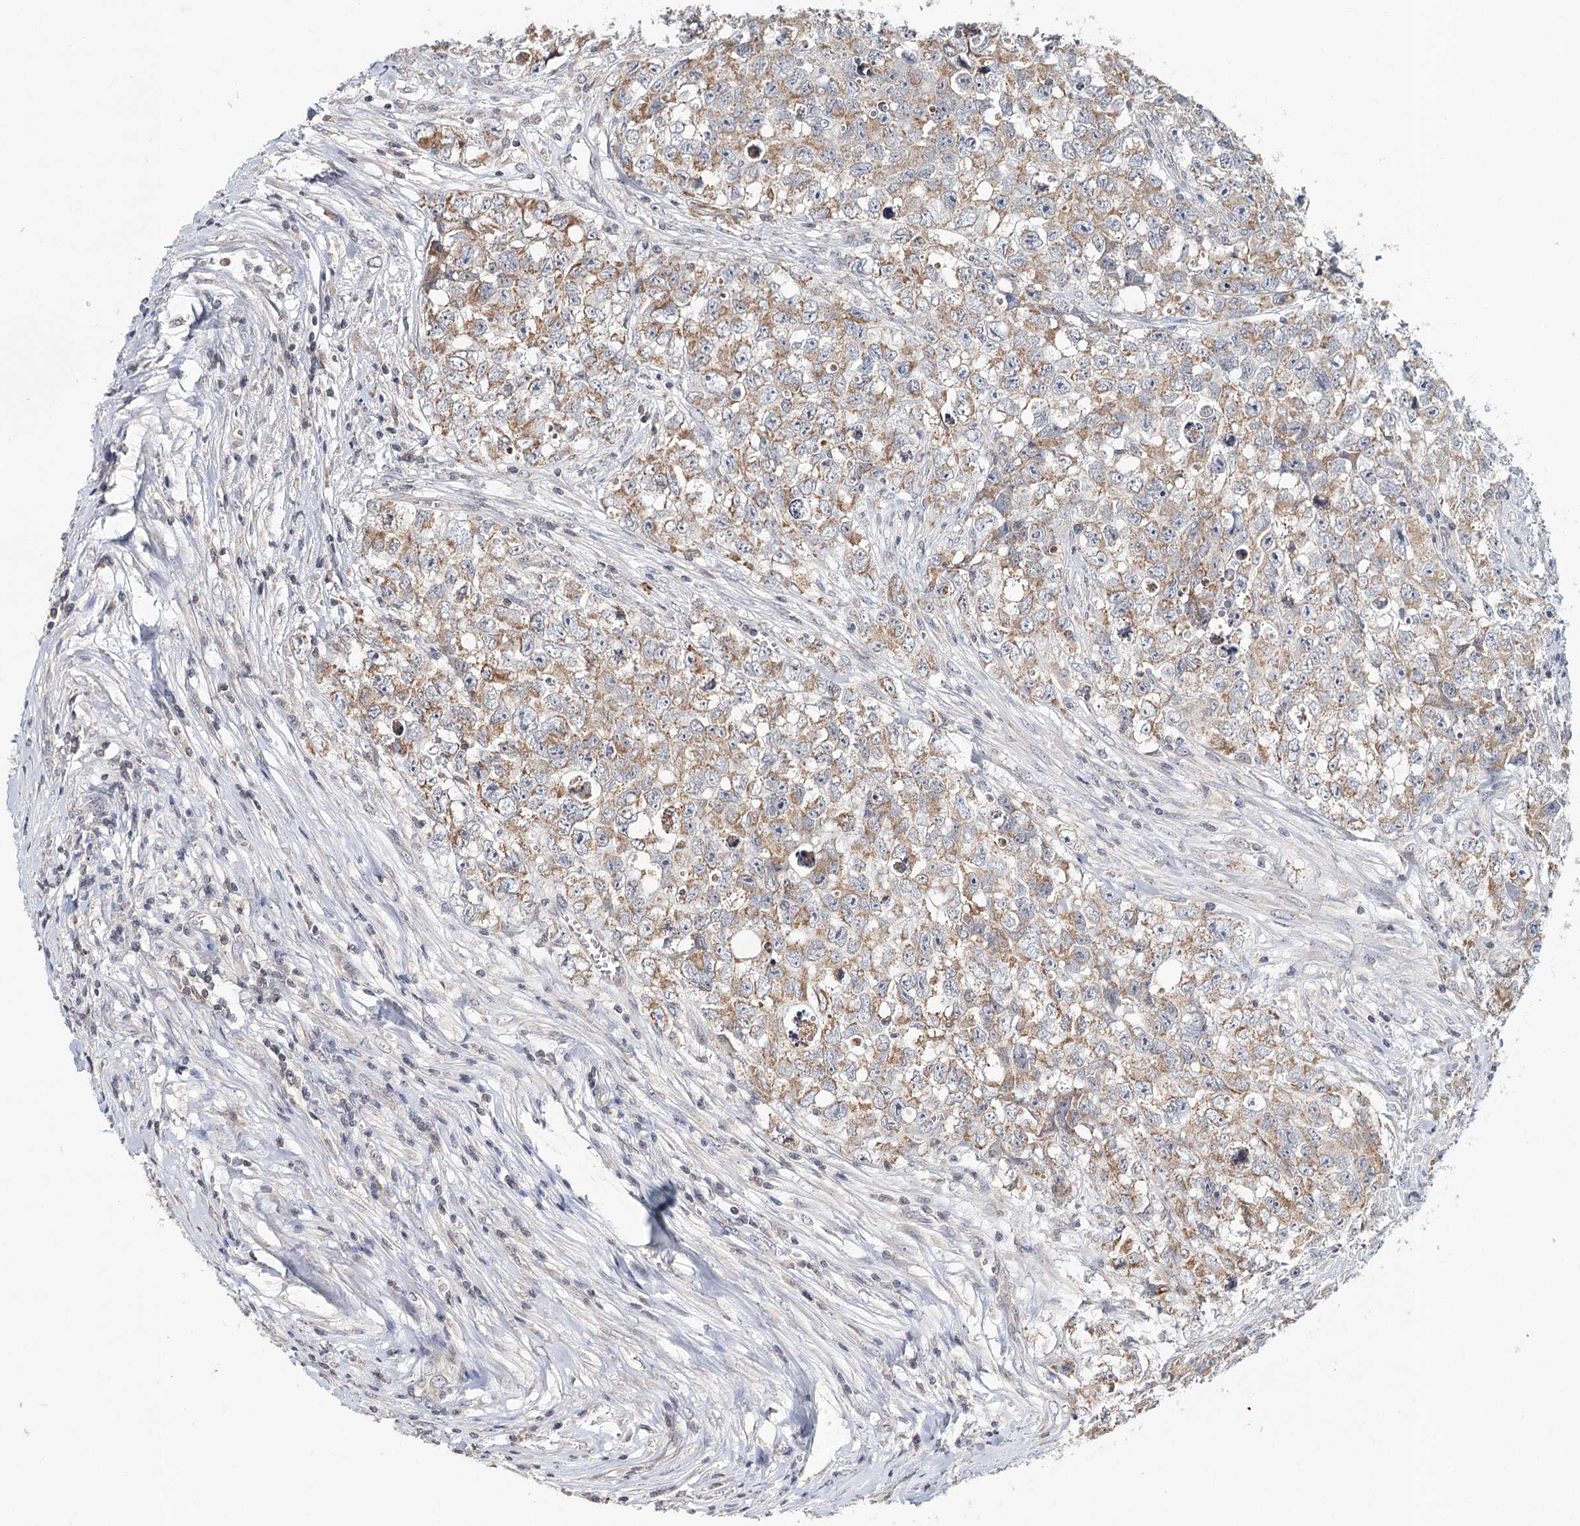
{"staining": {"intensity": "moderate", "quantity": ">75%", "location": "cytoplasmic/membranous"}, "tissue": "testis cancer", "cell_type": "Tumor cells", "image_type": "cancer", "snomed": [{"axis": "morphology", "description": "Seminoma, NOS"}, {"axis": "morphology", "description": "Carcinoma, Embryonal, NOS"}, {"axis": "topography", "description": "Testis"}], "caption": "Tumor cells demonstrate medium levels of moderate cytoplasmic/membranous positivity in approximately >75% of cells in testis embryonal carcinoma. The staining was performed using DAB, with brown indicating positive protein expression. Nuclei are stained blue with hematoxylin.", "gene": "ICOS", "patient": {"sex": "male", "age": 43}}